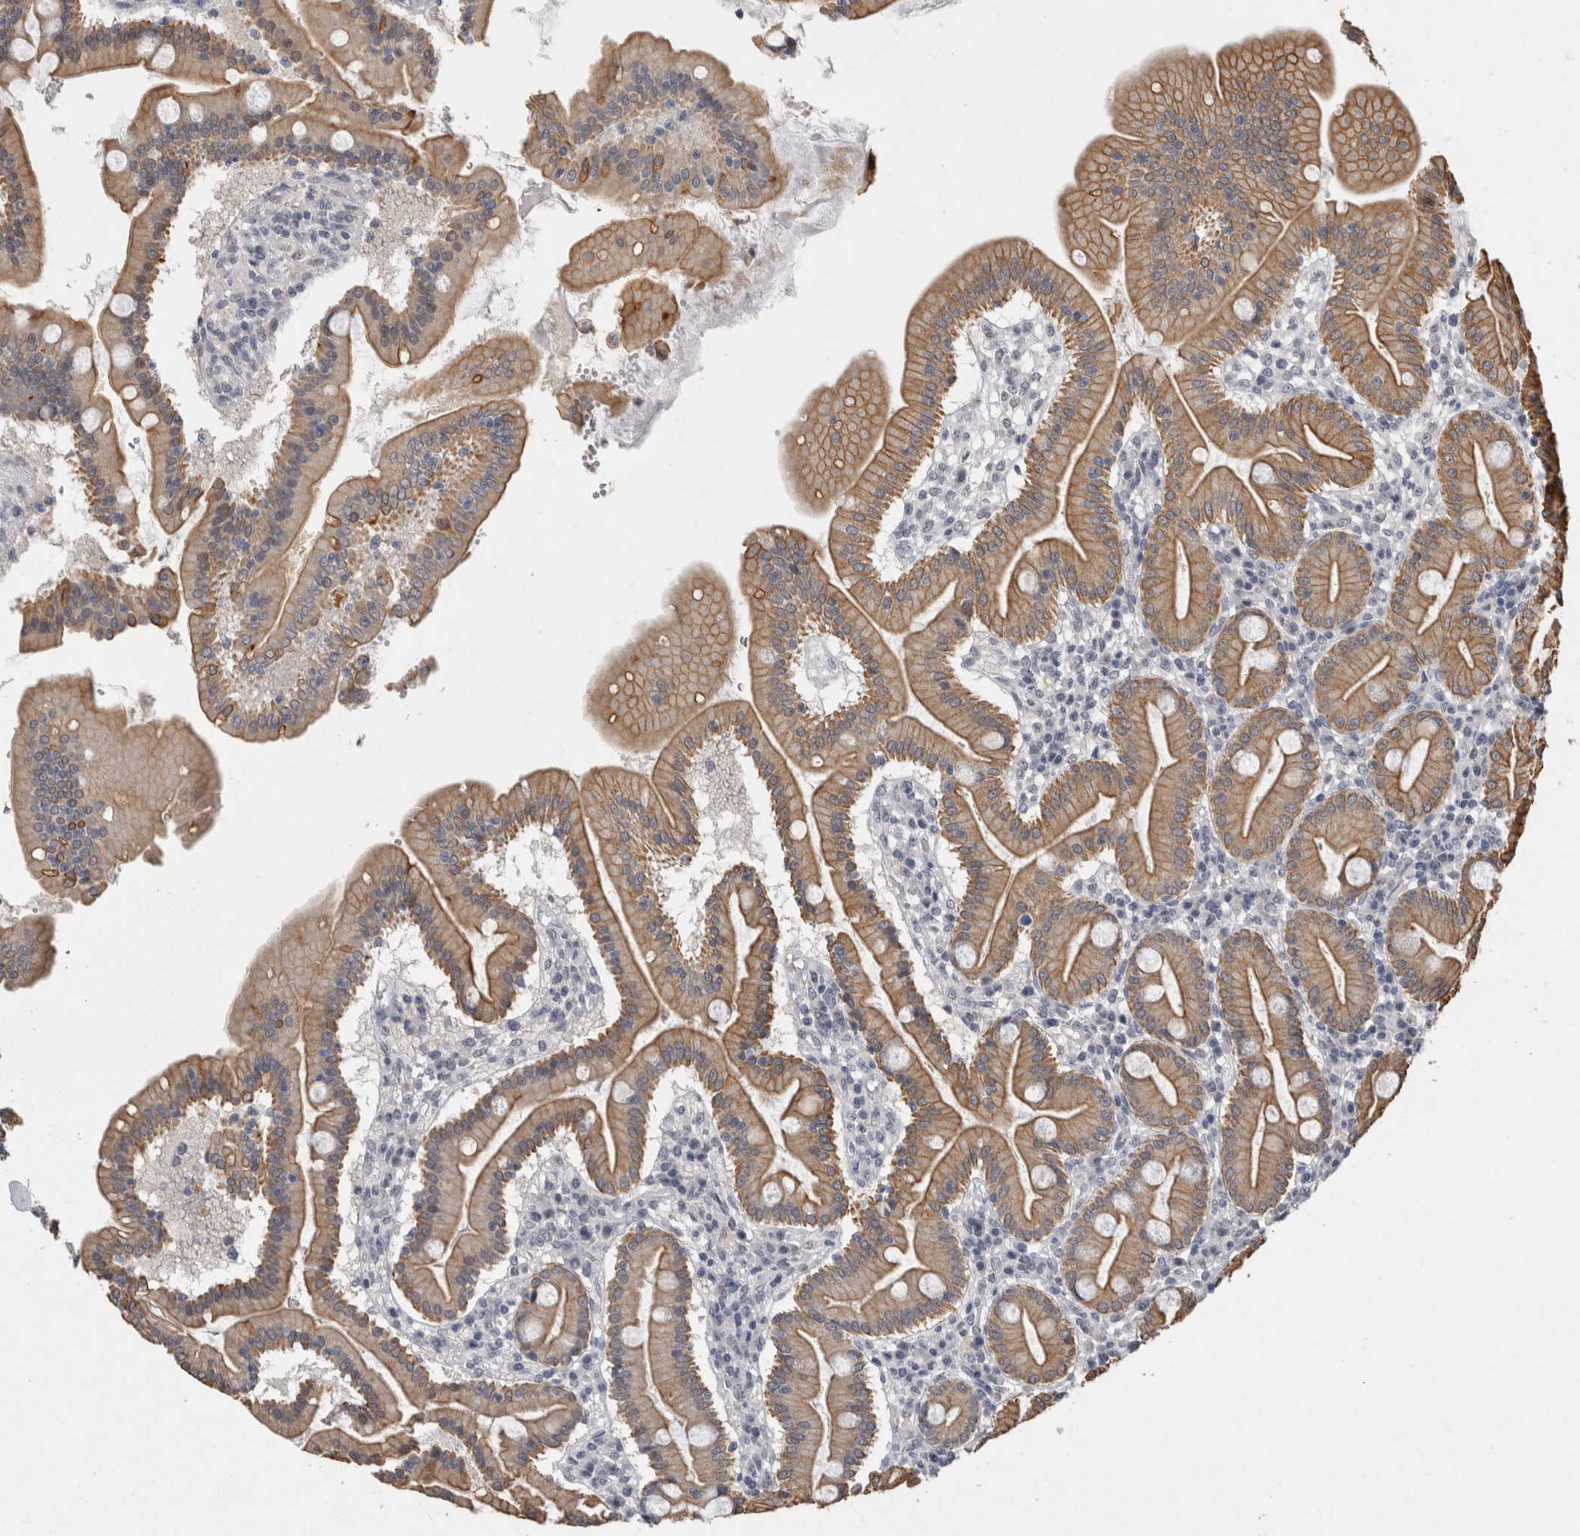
{"staining": {"intensity": "moderate", "quantity": ">75%", "location": "cytoplasmic/membranous"}, "tissue": "duodenum", "cell_type": "Glandular cells", "image_type": "normal", "snomed": [{"axis": "morphology", "description": "Normal tissue, NOS"}, {"axis": "topography", "description": "Duodenum"}], "caption": "Human duodenum stained for a protein (brown) shows moderate cytoplasmic/membranous positive expression in approximately >75% of glandular cells.", "gene": "RHPN1", "patient": {"sex": "male", "age": 50}}